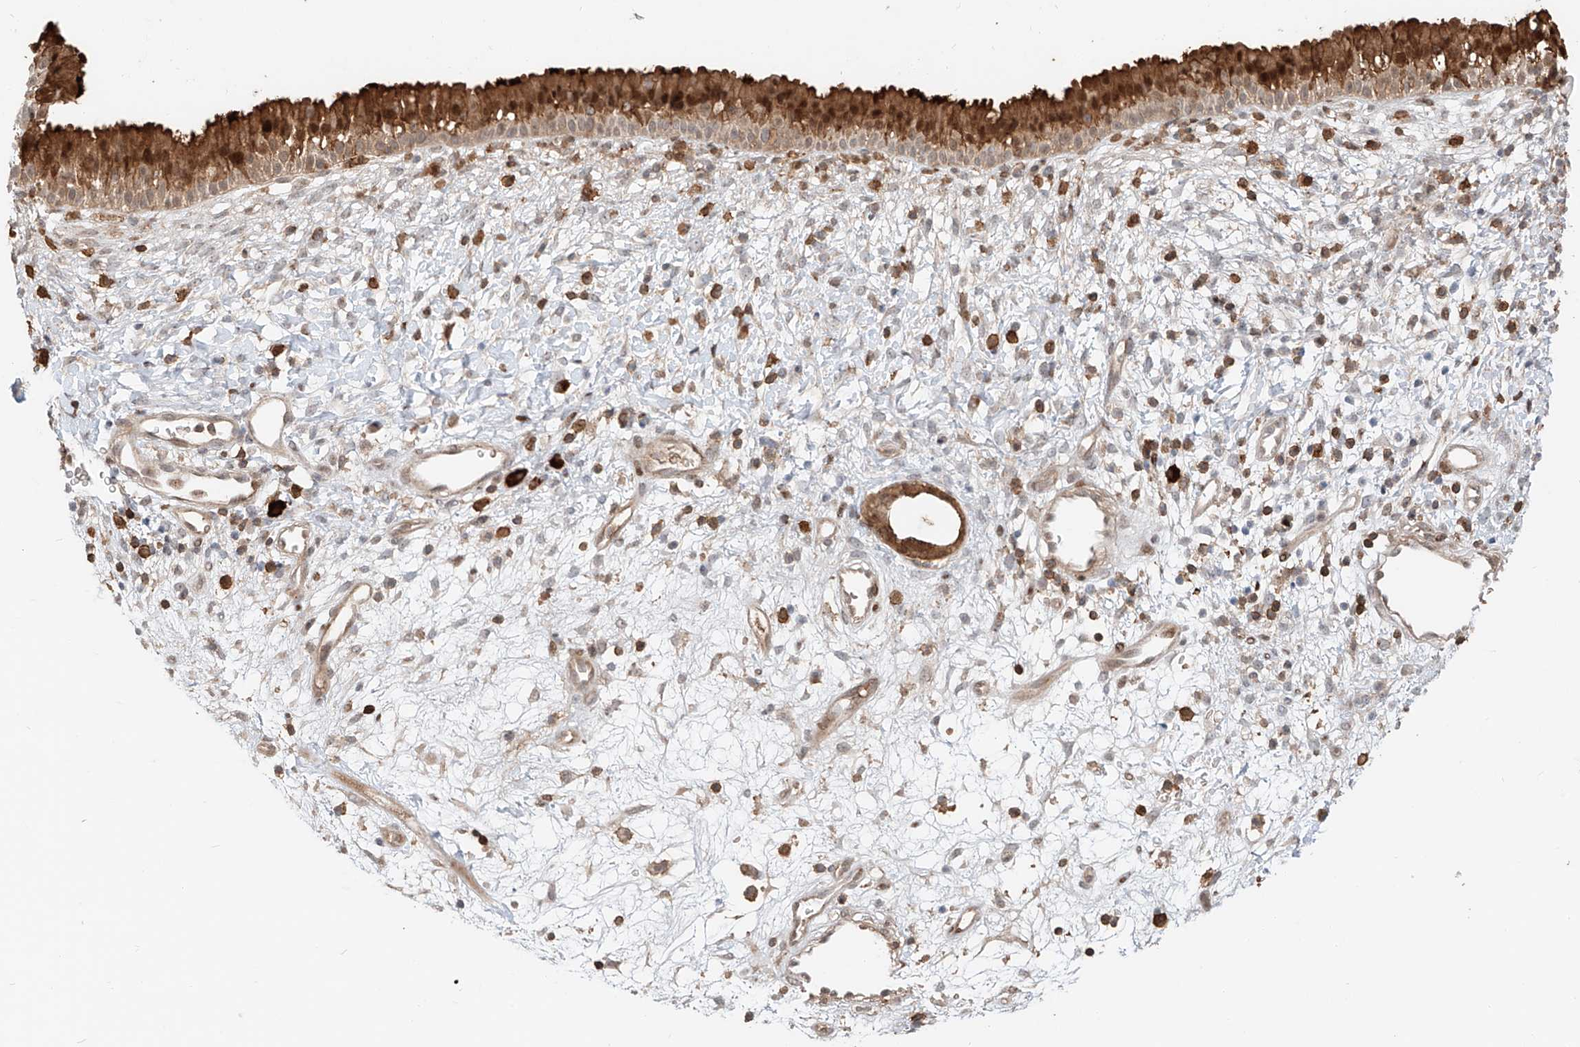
{"staining": {"intensity": "strong", "quantity": "25%-75%", "location": "cytoplasmic/membranous,nuclear"}, "tissue": "nasopharynx", "cell_type": "Respiratory epithelial cells", "image_type": "normal", "snomed": [{"axis": "morphology", "description": "Normal tissue, NOS"}, {"axis": "topography", "description": "Nasopharynx"}], "caption": "Nasopharynx was stained to show a protein in brown. There is high levels of strong cytoplasmic/membranous,nuclear positivity in approximately 25%-75% of respiratory epithelial cells. (IHC, brightfield microscopy, high magnification).", "gene": "CEP162", "patient": {"sex": "male", "age": 22}}